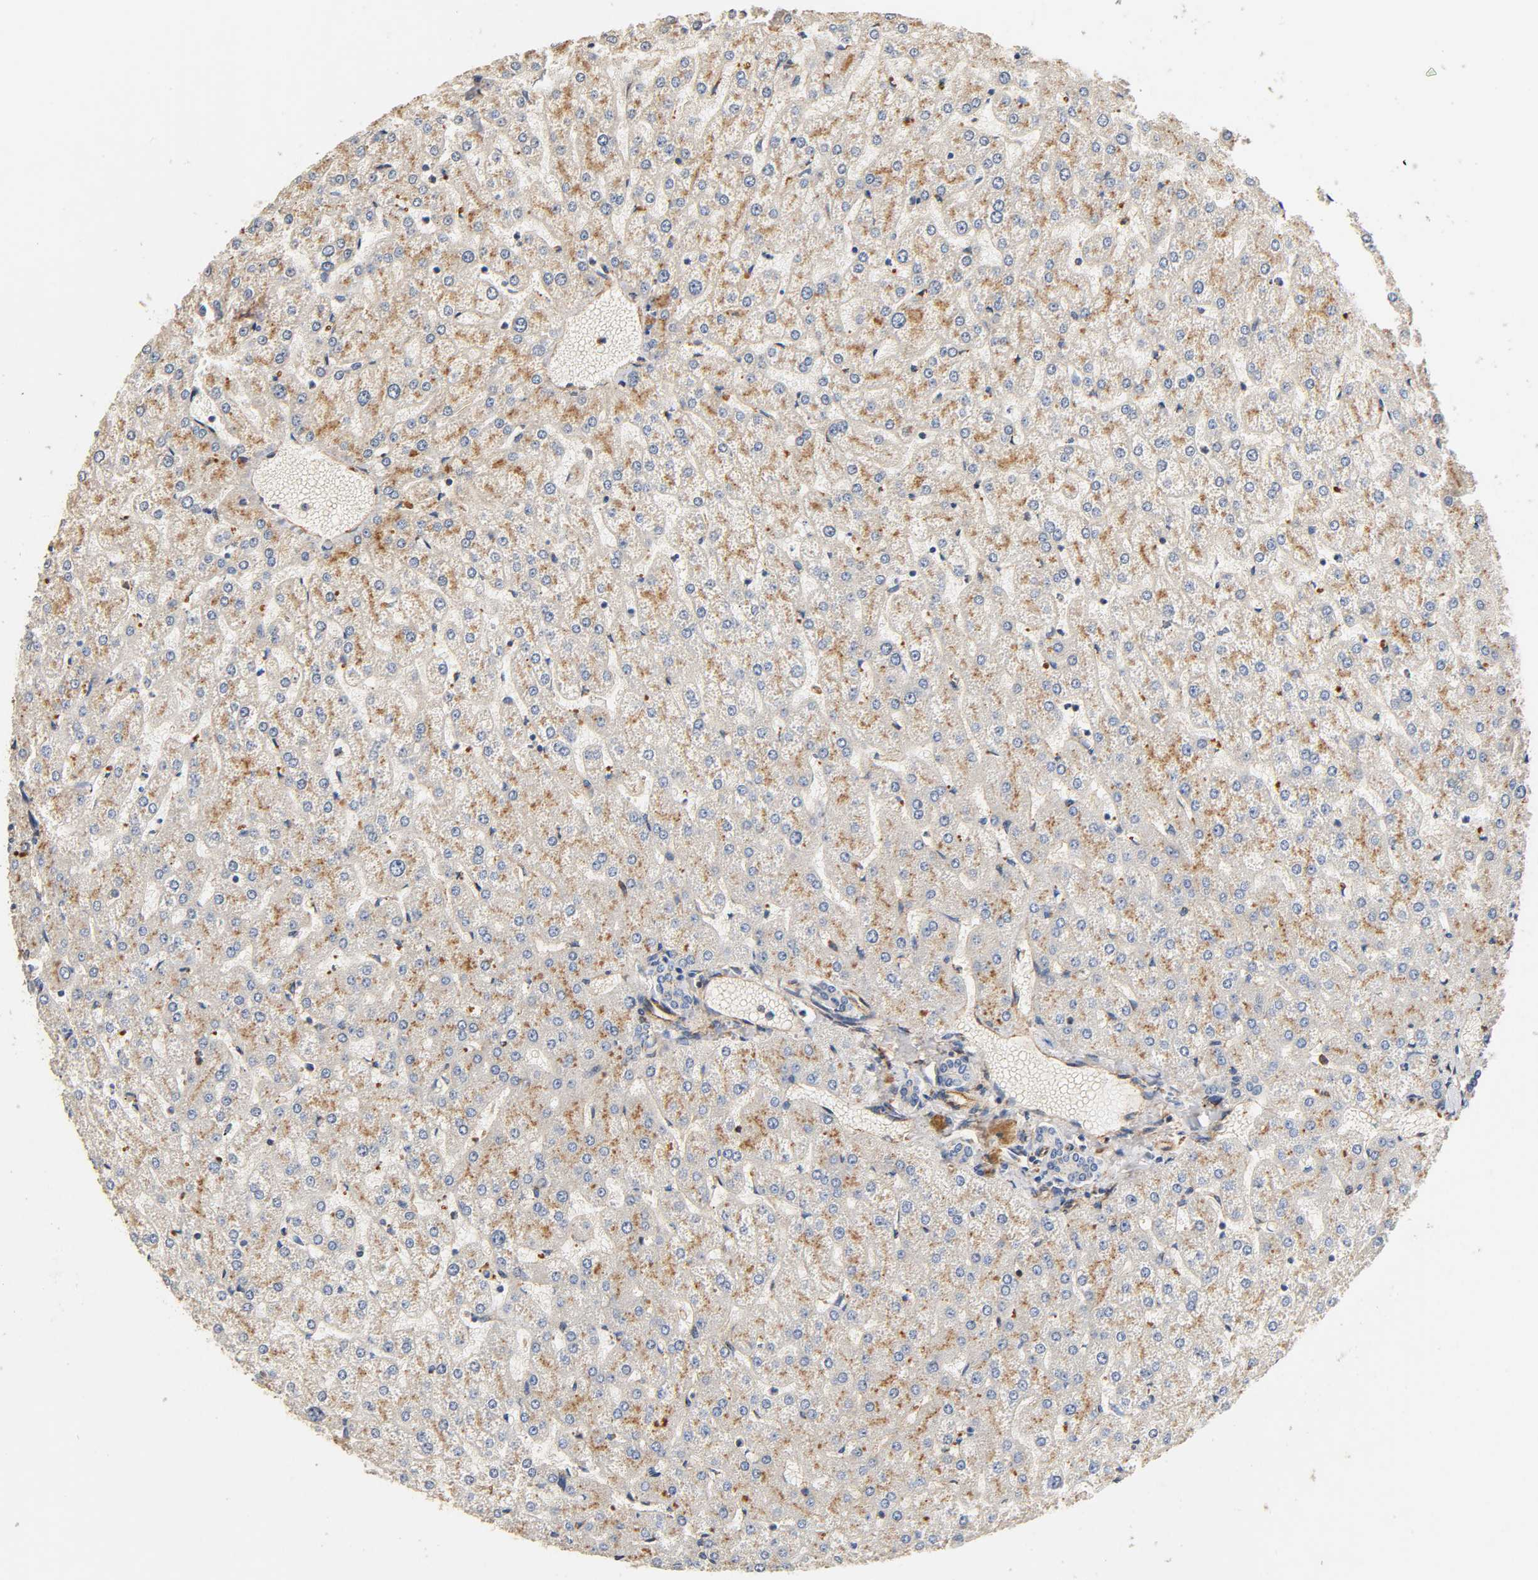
{"staining": {"intensity": "negative", "quantity": "none", "location": "none"}, "tissue": "liver", "cell_type": "Cholangiocytes", "image_type": "normal", "snomed": [{"axis": "morphology", "description": "Normal tissue, NOS"}, {"axis": "topography", "description": "Liver"}], "caption": "There is no significant positivity in cholangiocytes of liver. Nuclei are stained in blue.", "gene": "IFITM2", "patient": {"sex": "female", "age": 32}}